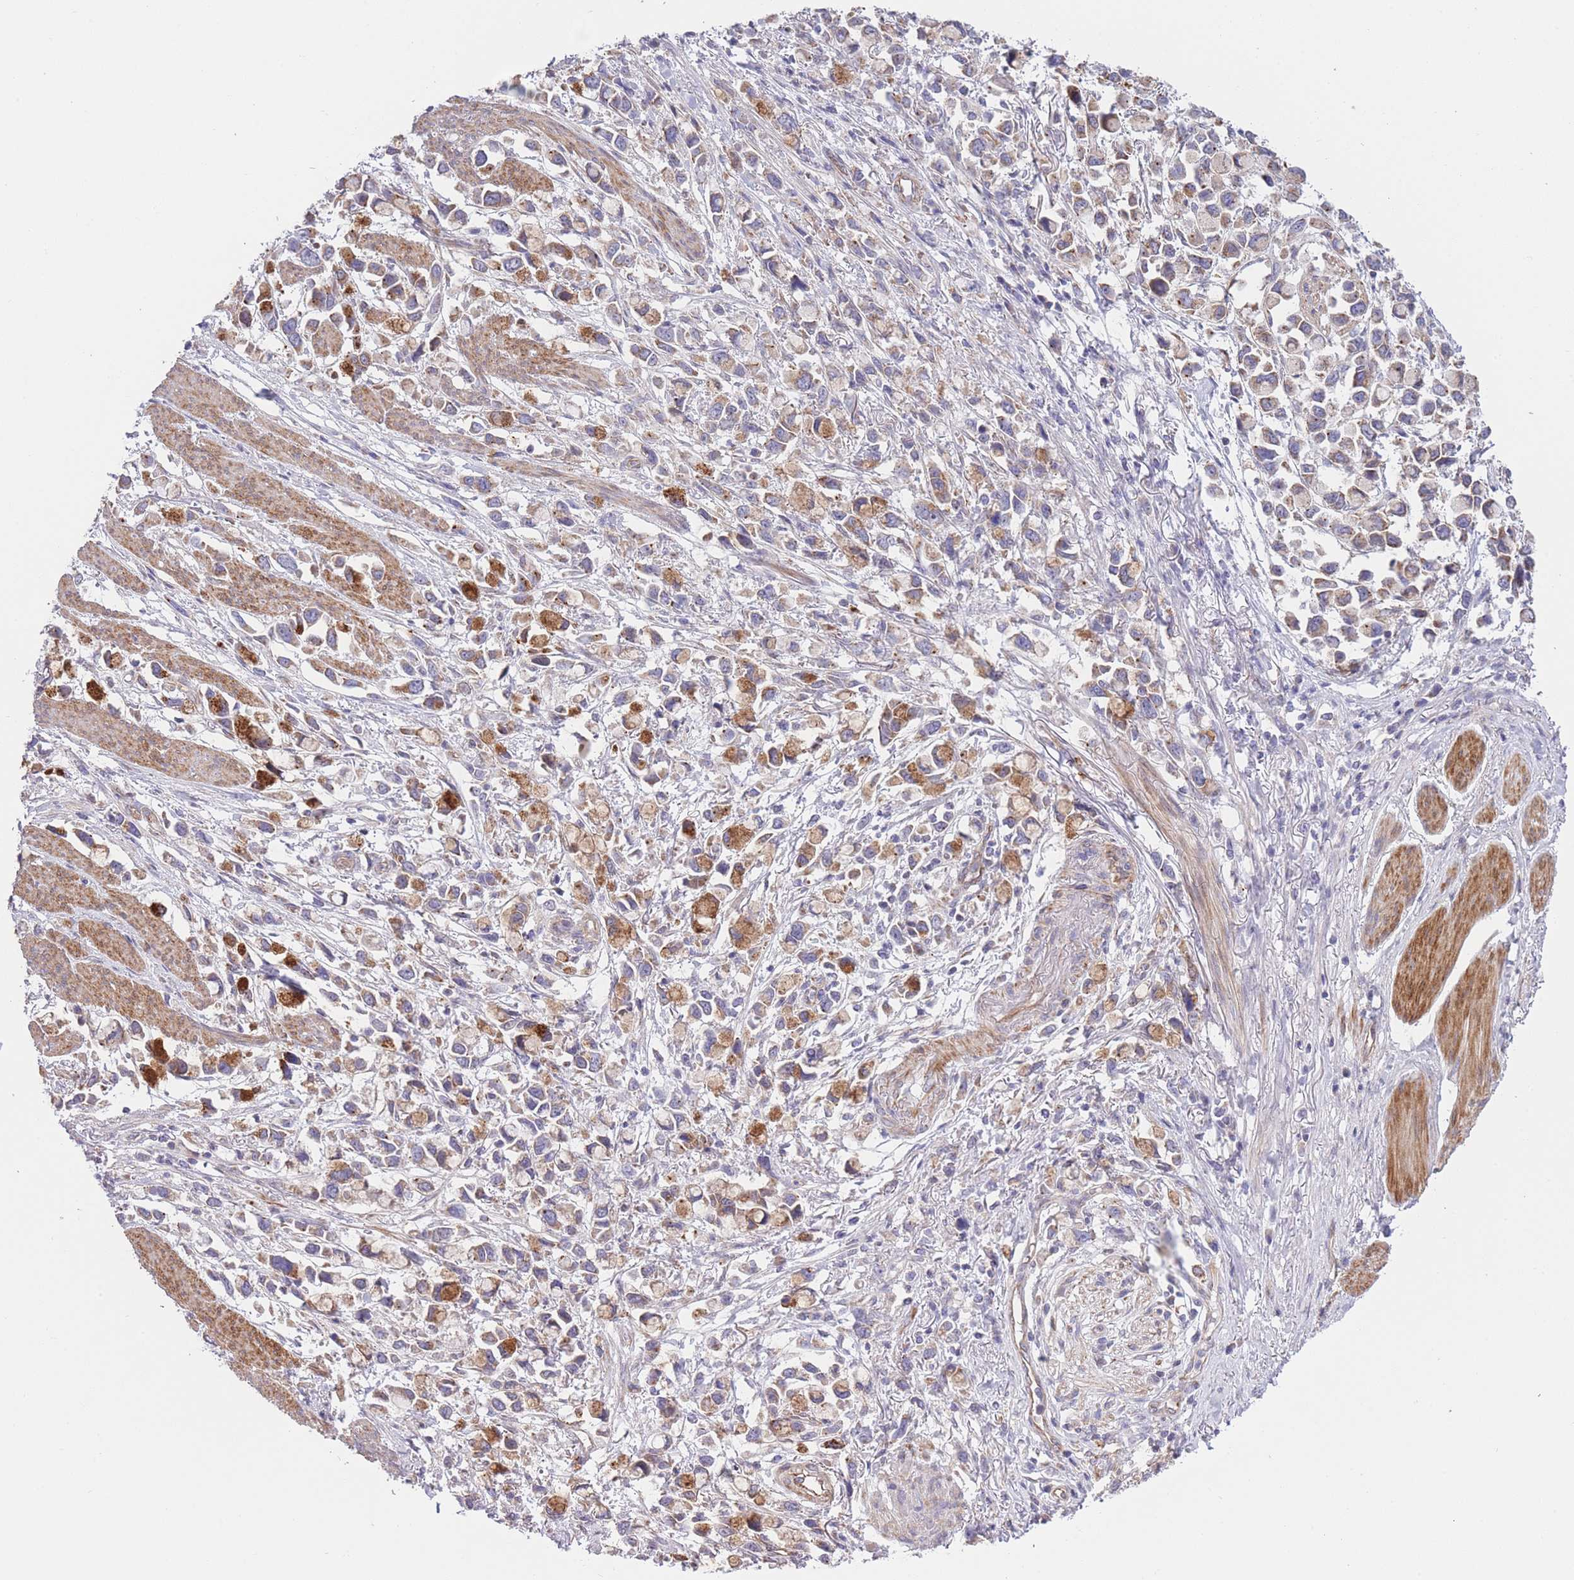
{"staining": {"intensity": "moderate", "quantity": "25%-75%", "location": "cytoplasmic/membranous"}, "tissue": "stomach cancer", "cell_type": "Tumor cells", "image_type": "cancer", "snomed": [{"axis": "morphology", "description": "Adenocarcinoma, NOS"}, {"axis": "topography", "description": "Stomach"}], "caption": "This photomicrograph demonstrates immunohistochemistry staining of human stomach cancer, with medium moderate cytoplasmic/membranous positivity in approximately 25%-75% of tumor cells.", "gene": "CTBP1", "patient": {"sex": "female", "age": 81}}